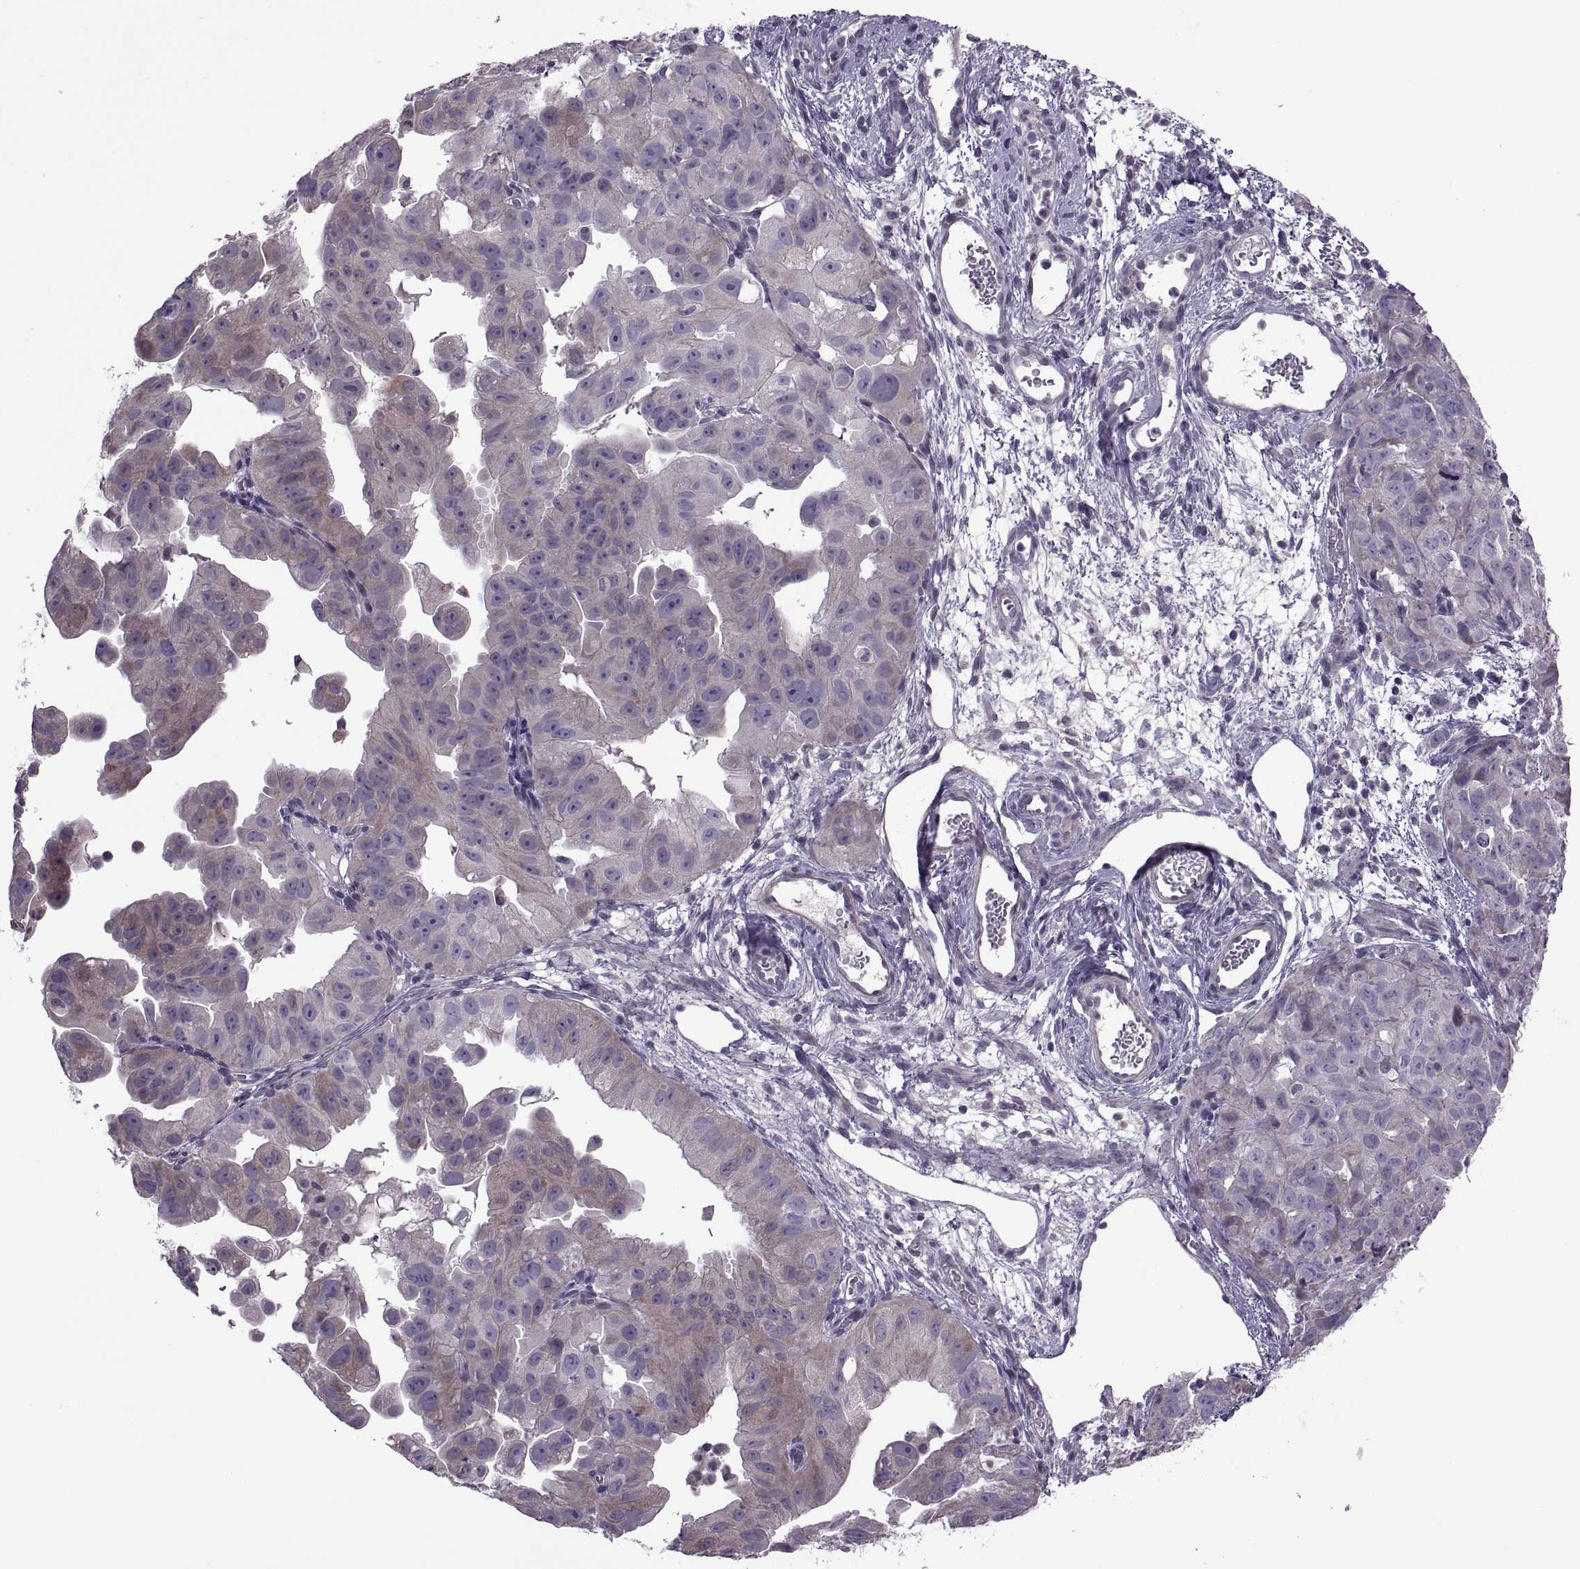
{"staining": {"intensity": "weak", "quantity": "<25%", "location": "cytoplasmic/membranous"}, "tissue": "ovarian cancer", "cell_type": "Tumor cells", "image_type": "cancer", "snomed": [{"axis": "morphology", "description": "Carcinoma, endometroid"}, {"axis": "topography", "description": "Ovary"}], "caption": "There is no significant positivity in tumor cells of ovarian endometroid carcinoma.", "gene": "ODF3", "patient": {"sex": "female", "age": 85}}